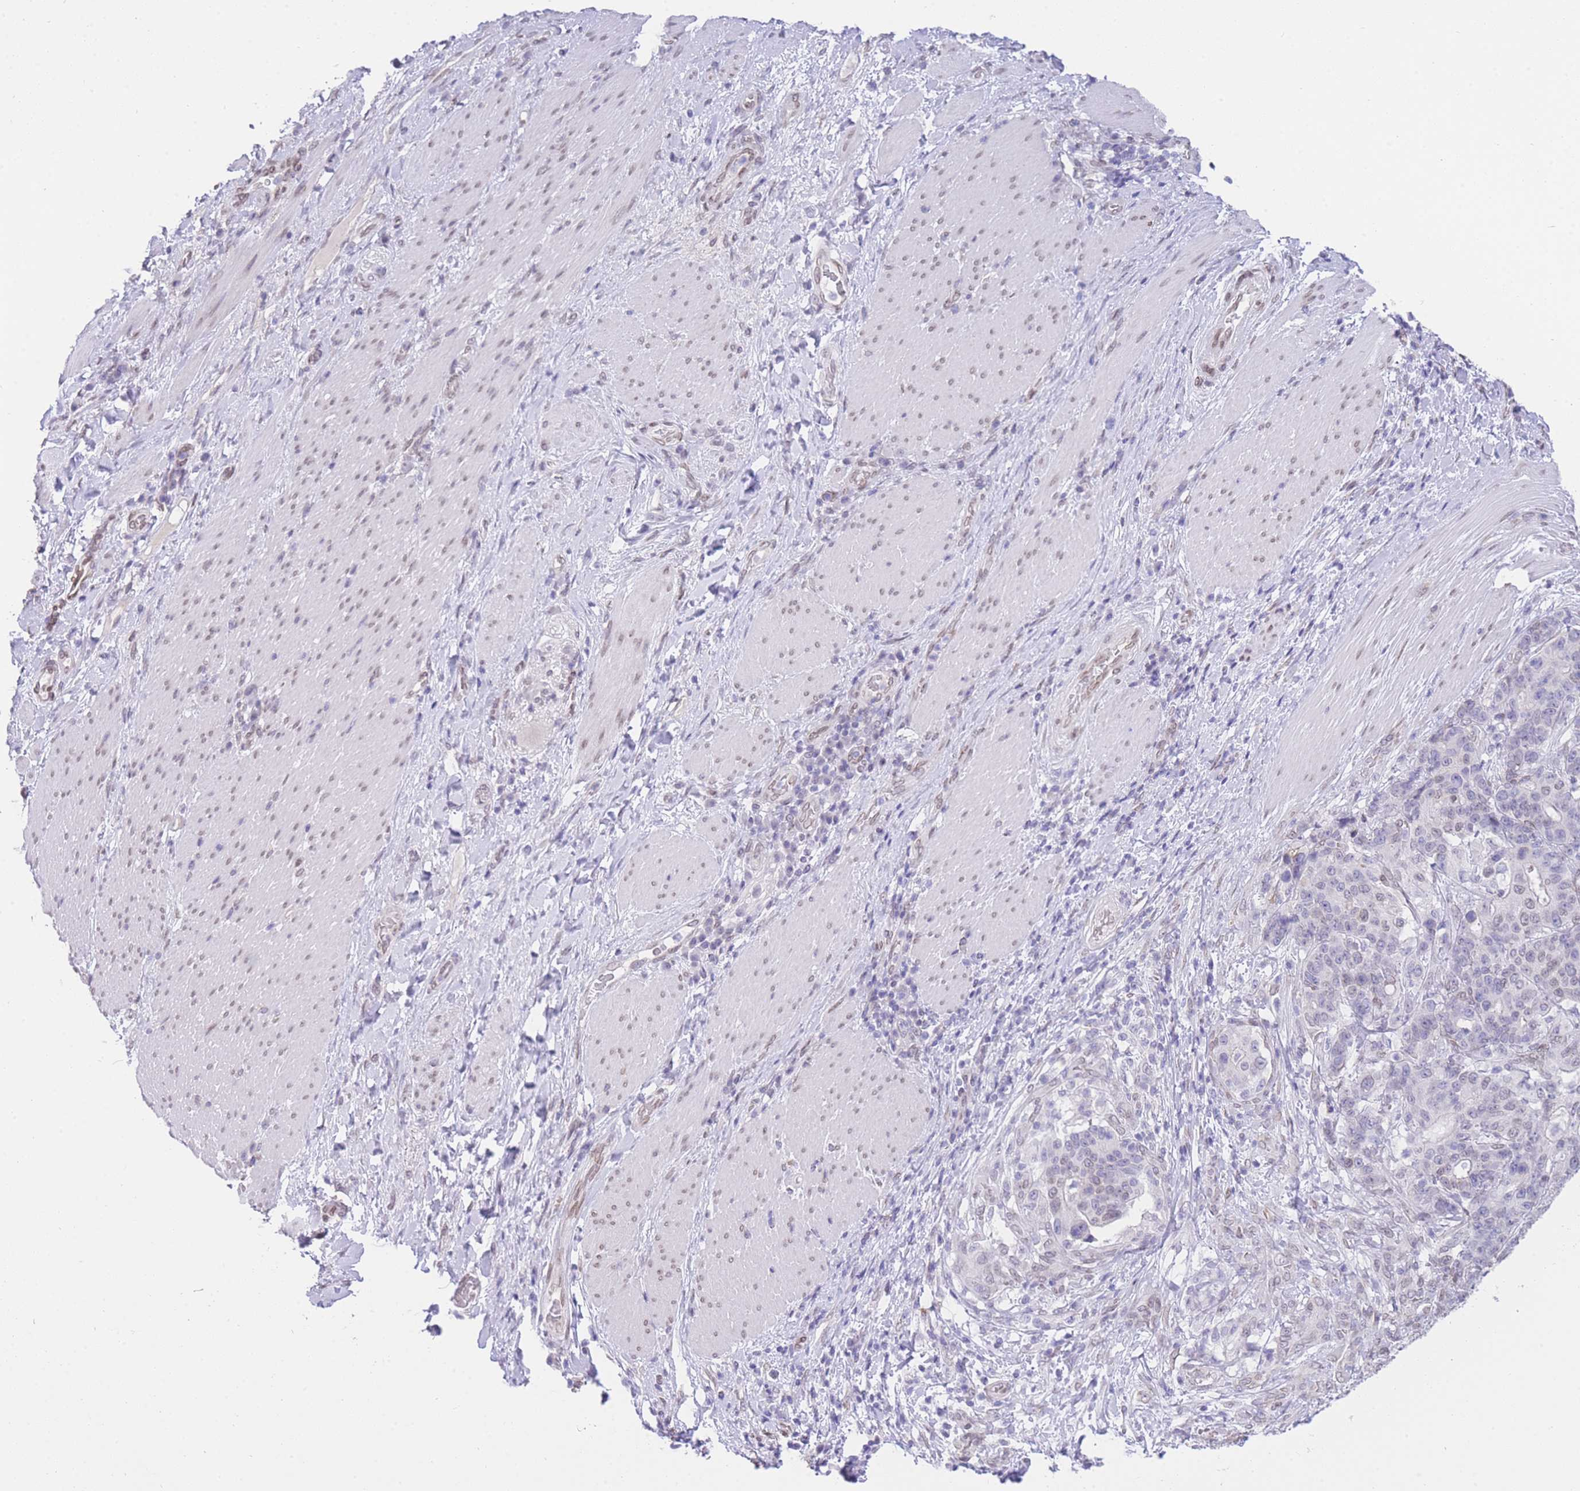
{"staining": {"intensity": "negative", "quantity": "none", "location": "none"}, "tissue": "stomach cancer", "cell_type": "Tumor cells", "image_type": "cancer", "snomed": [{"axis": "morphology", "description": "Normal tissue, NOS"}, {"axis": "morphology", "description": "Adenocarcinoma, NOS"}, {"axis": "topography", "description": "Stomach"}], "caption": "IHC of stomach cancer (adenocarcinoma) demonstrates no staining in tumor cells. (Brightfield microscopy of DAB (3,3'-diaminobenzidine) IHC at high magnification).", "gene": "OR10AD1", "patient": {"sex": "female", "age": 64}}